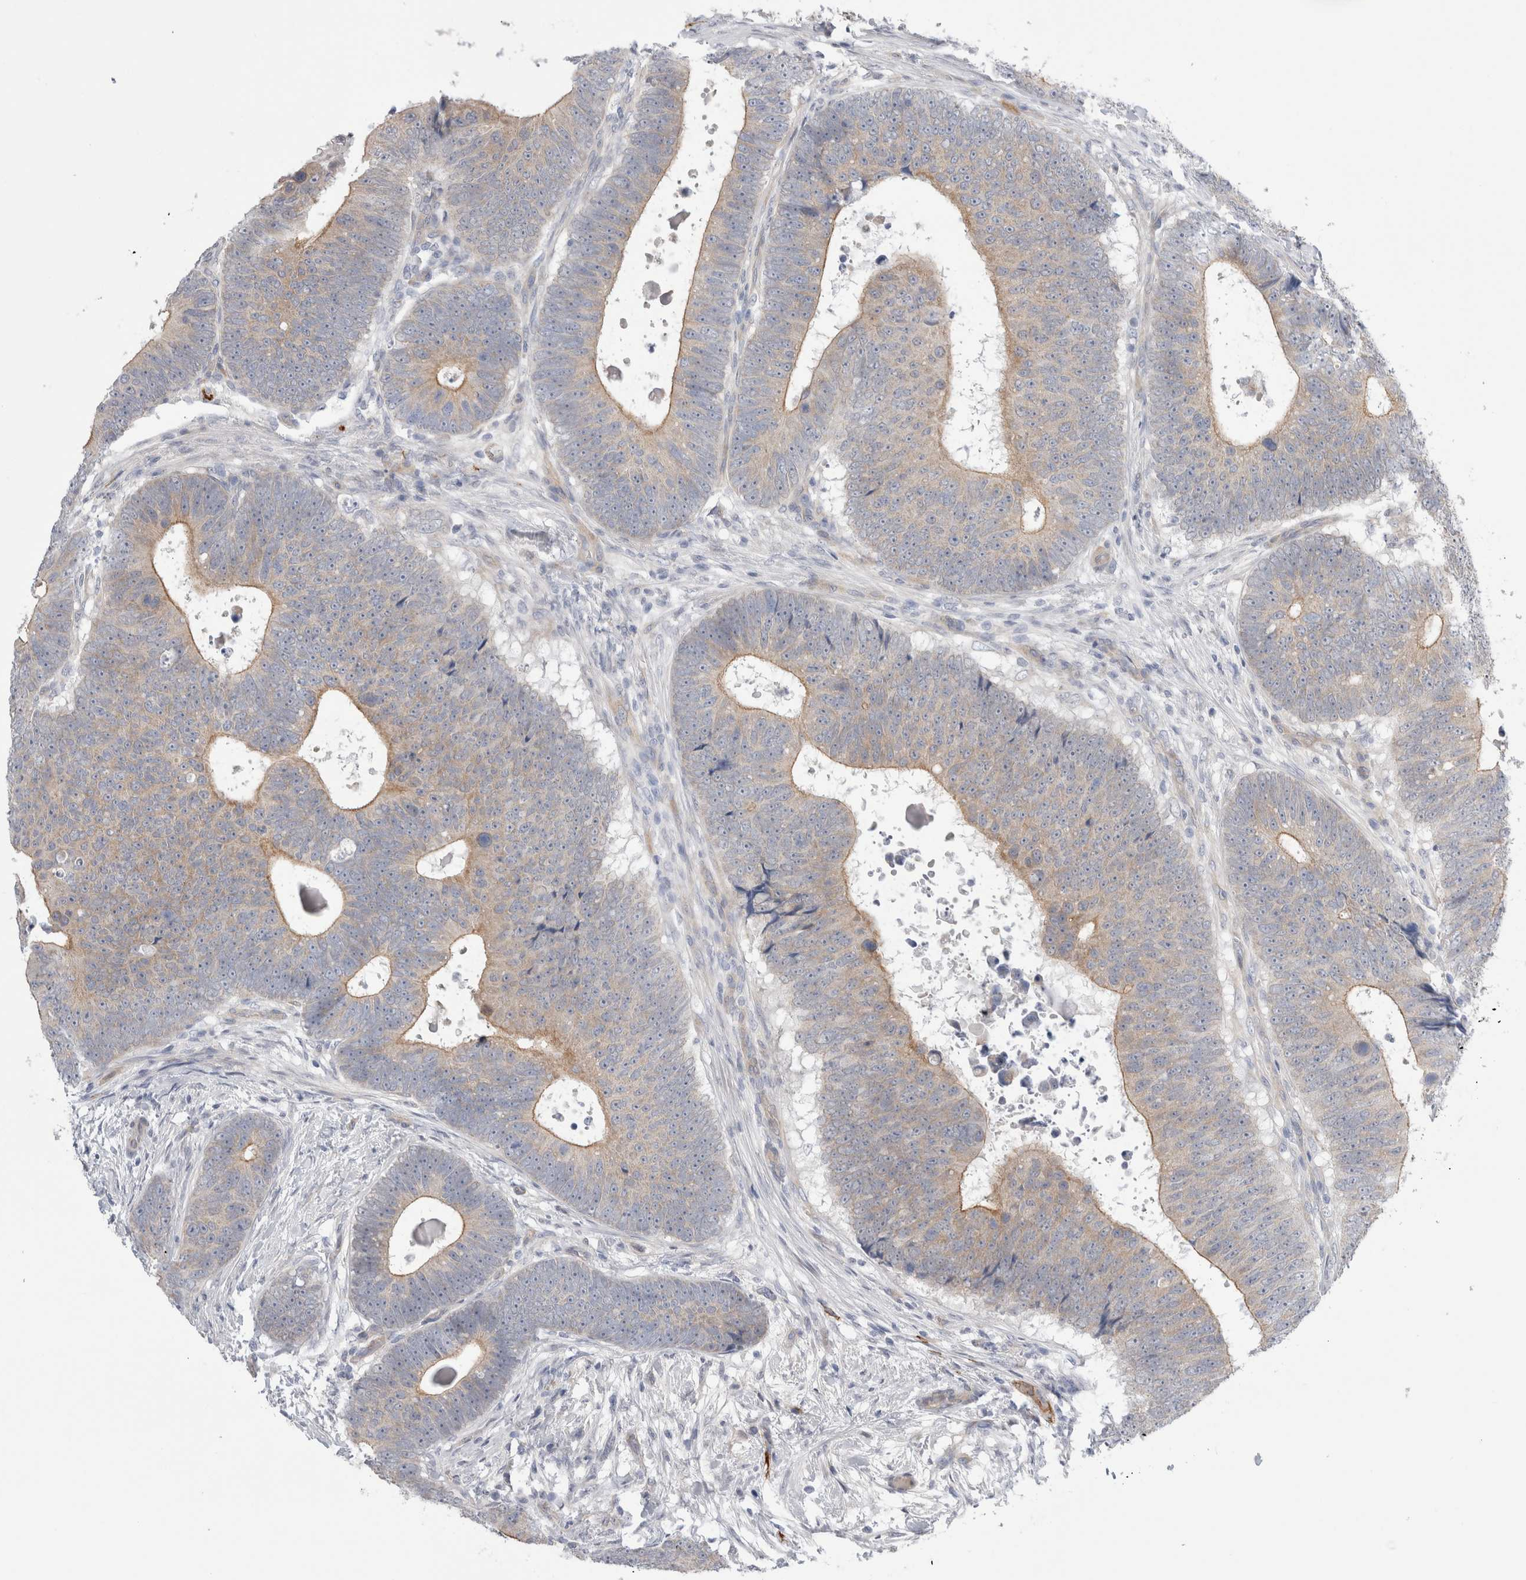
{"staining": {"intensity": "moderate", "quantity": "25%-75%", "location": "cytoplasmic/membranous"}, "tissue": "colorectal cancer", "cell_type": "Tumor cells", "image_type": "cancer", "snomed": [{"axis": "morphology", "description": "Adenocarcinoma, NOS"}, {"axis": "topography", "description": "Colon"}], "caption": "High-magnification brightfield microscopy of colorectal cancer stained with DAB (3,3'-diaminobenzidine) (brown) and counterstained with hematoxylin (blue). tumor cells exhibit moderate cytoplasmic/membranous expression is appreciated in about25%-75% of cells.", "gene": "TAFA5", "patient": {"sex": "male", "age": 56}}